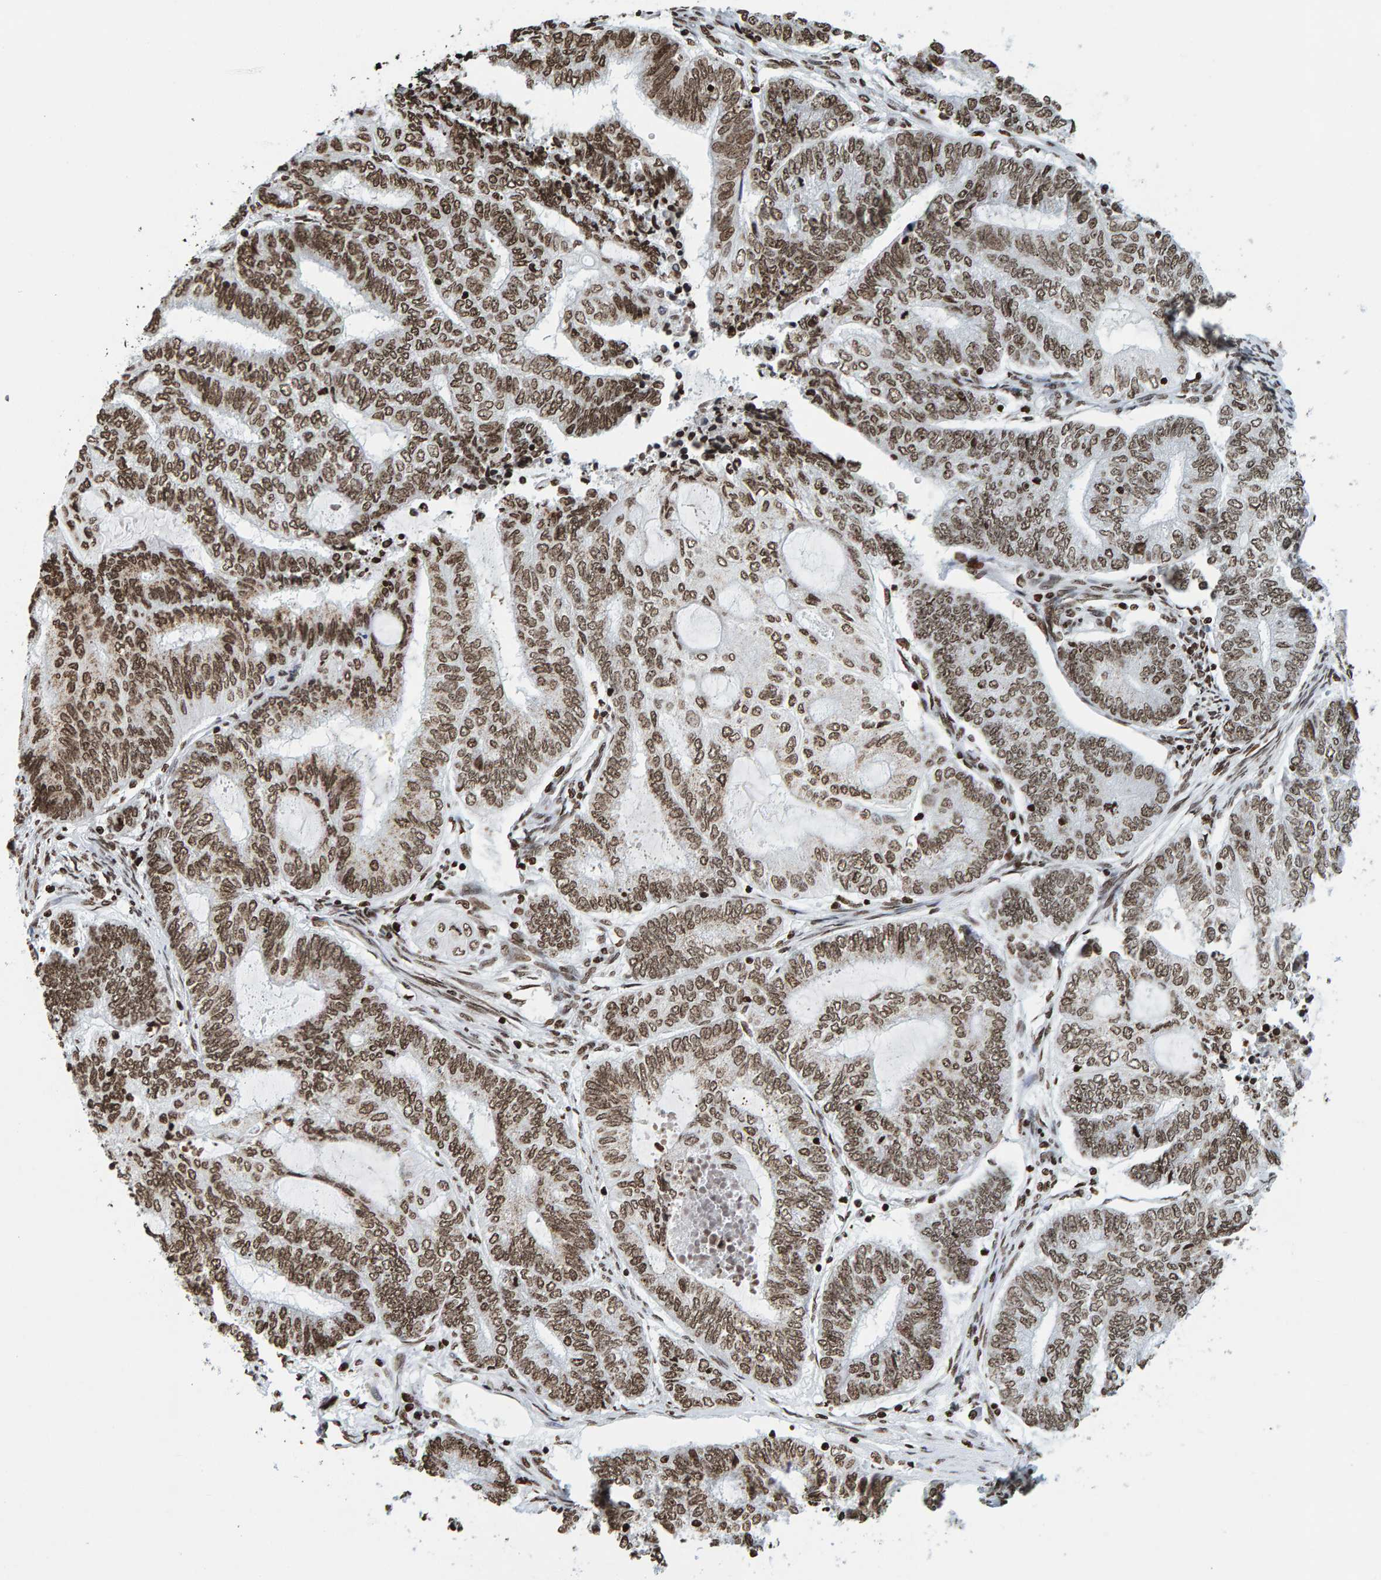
{"staining": {"intensity": "strong", "quantity": ">75%", "location": "nuclear"}, "tissue": "endometrial cancer", "cell_type": "Tumor cells", "image_type": "cancer", "snomed": [{"axis": "morphology", "description": "Adenocarcinoma, NOS"}, {"axis": "topography", "description": "Uterus"}, {"axis": "topography", "description": "Endometrium"}], "caption": "Immunohistochemical staining of endometrial adenocarcinoma demonstrates strong nuclear protein staining in about >75% of tumor cells. (Stains: DAB (3,3'-diaminobenzidine) in brown, nuclei in blue, Microscopy: brightfield microscopy at high magnification).", "gene": "BRF2", "patient": {"sex": "female", "age": 70}}